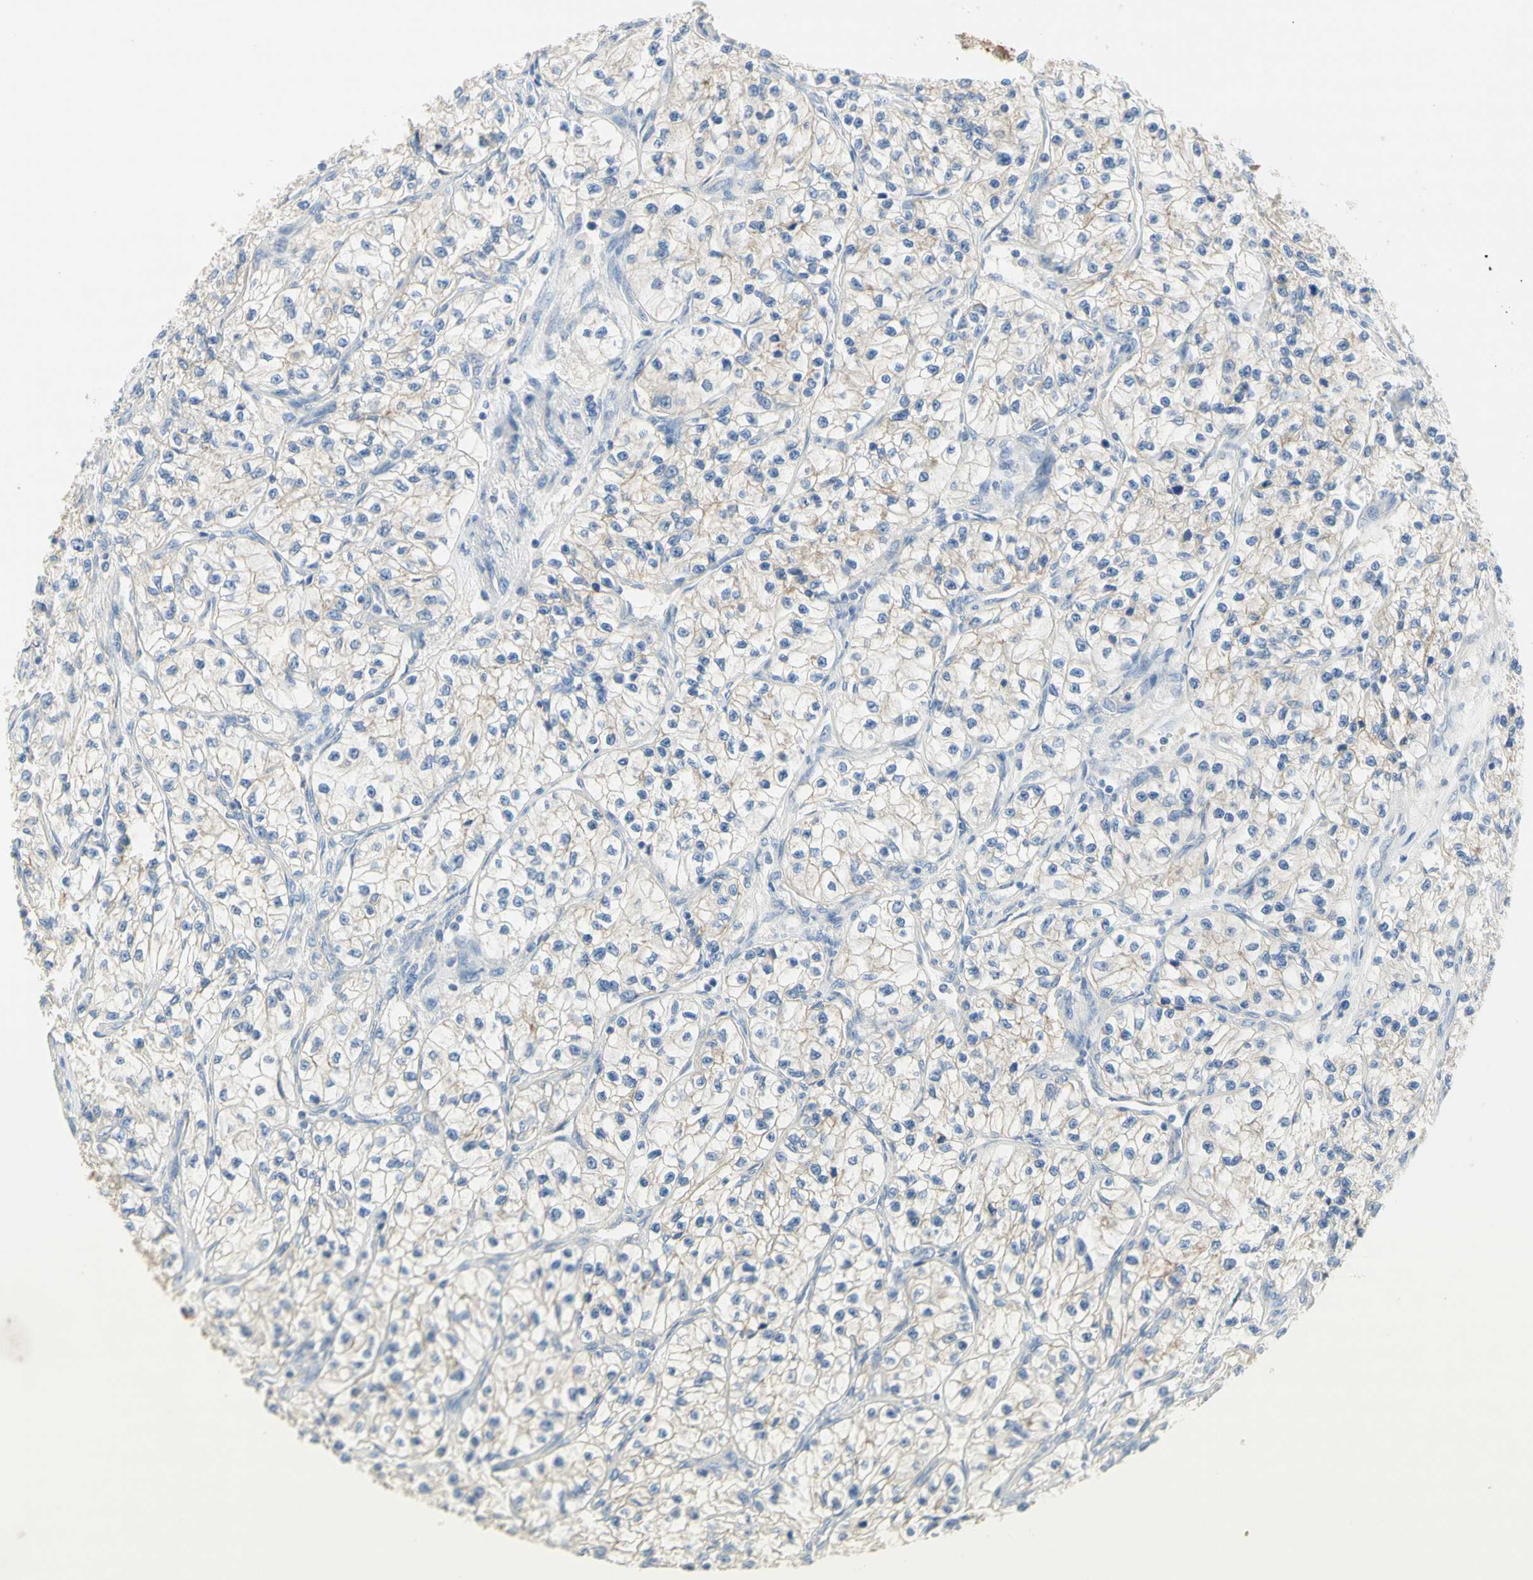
{"staining": {"intensity": "weak", "quantity": "<25%", "location": "cytoplasmic/membranous"}, "tissue": "renal cancer", "cell_type": "Tumor cells", "image_type": "cancer", "snomed": [{"axis": "morphology", "description": "Adenocarcinoma, NOS"}, {"axis": "topography", "description": "Kidney"}], "caption": "High power microscopy micrograph of an immunohistochemistry image of renal cancer, revealing no significant staining in tumor cells.", "gene": "NECTIN4", "patient": {"sex": "female", "age": 57}}